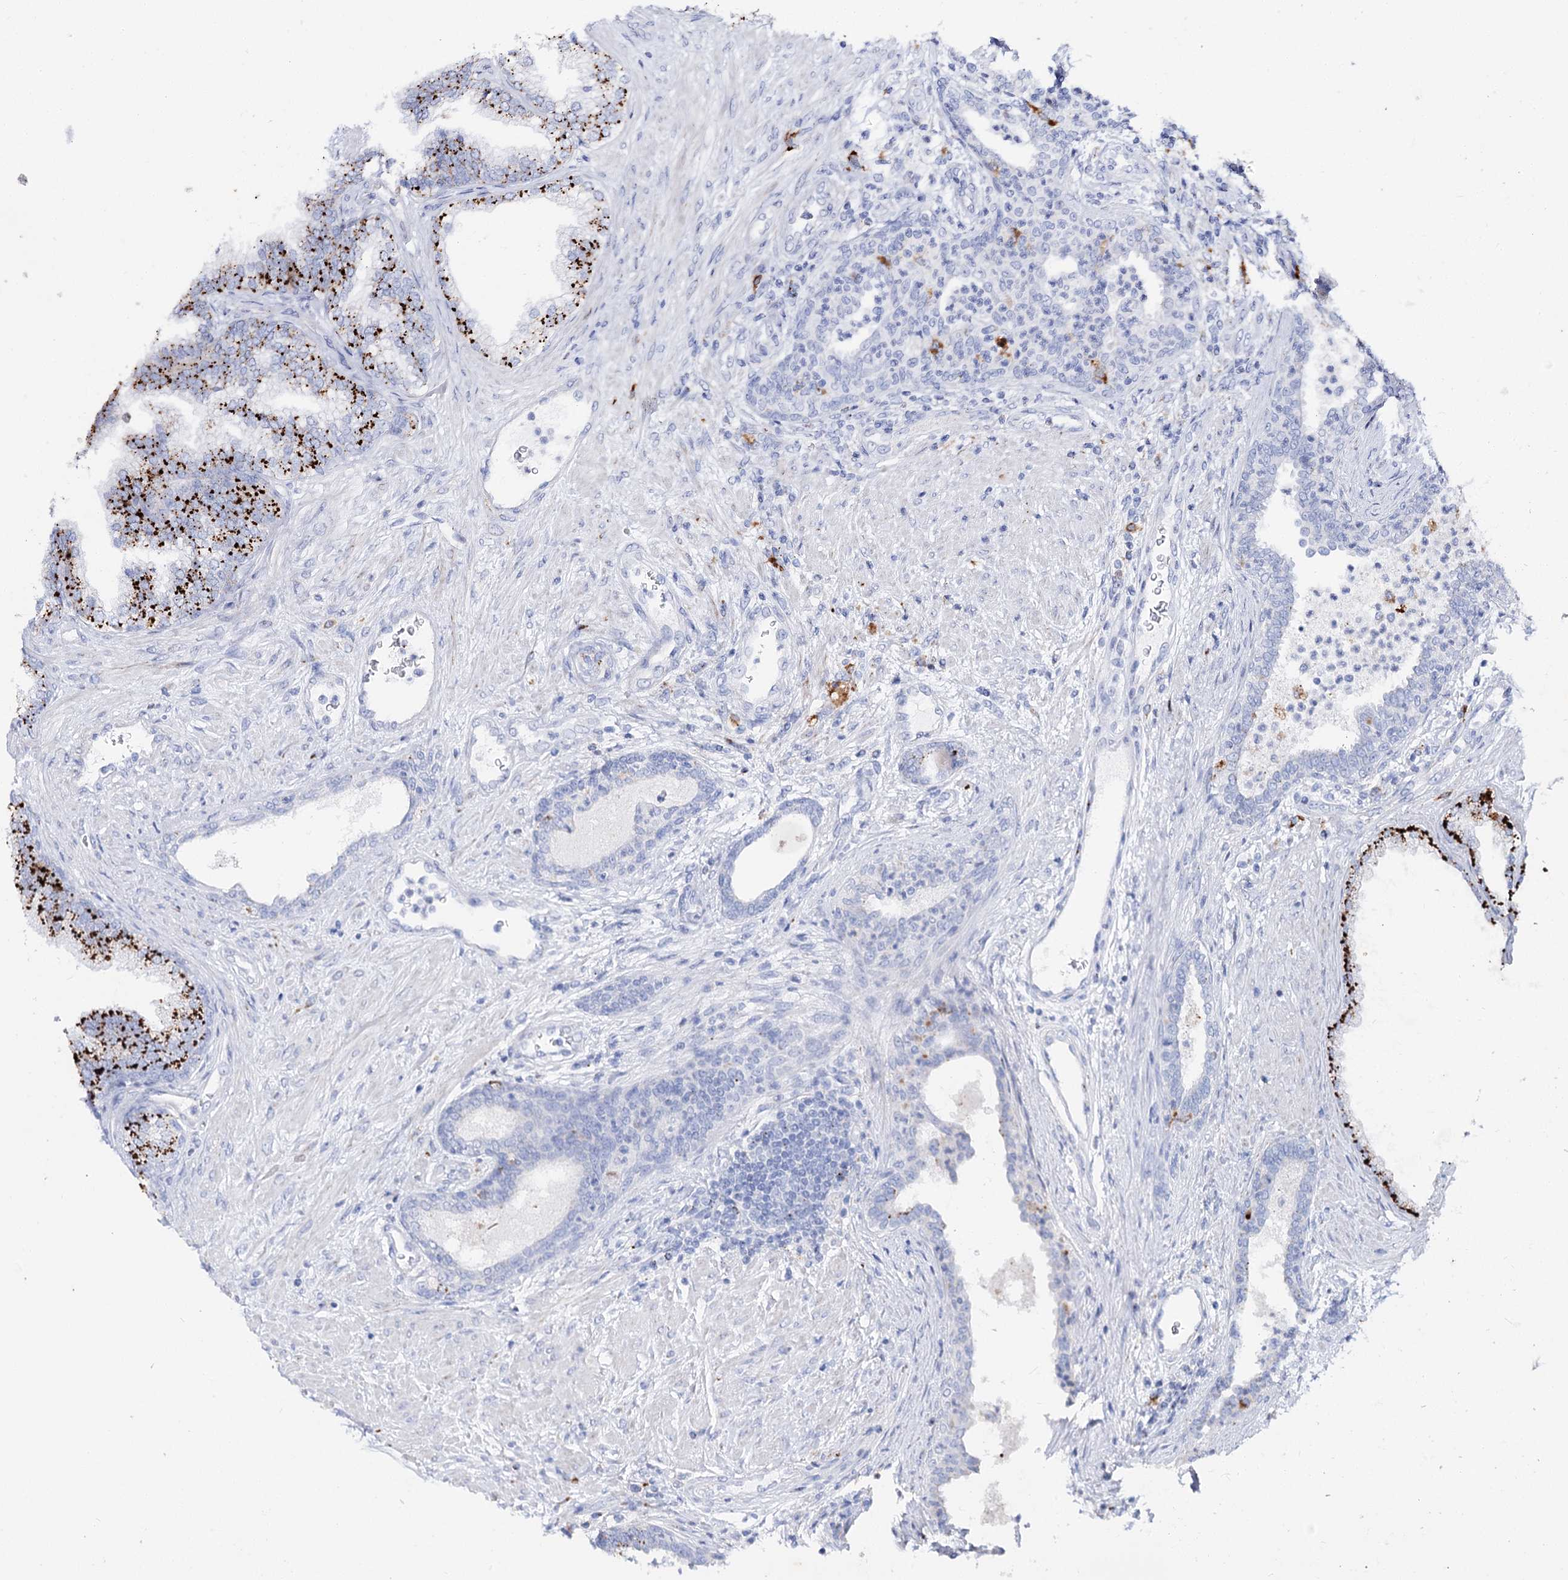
{"staining": {"intensity": "moderate", "quantity": "25%-75%", "location": "cytoplasmic/membranous"}, "tissue": "prostate", "cell_type": "Glandular cells", "image_type": "normal", "snomed": [{"axis": "morphology", "description": "Normal tissue, NOS"}, {"axis": "topography", "description": "Prostate"}], "caption": "Immunohistochemical staining of unremarkable human prostate shows medium levels of moderate cytoplasmic/membranous positivity in about 25%-75% of glandular cells. The staining was performed using DAB (3,3'-diaminobenzidine) to visualize the protein expression in brown, while the nuclei were stained in blue with hematoxylin (Magnification: 20x).", "gene": "SLC3A1", "patient": {"sex": "male", "age": 76}}